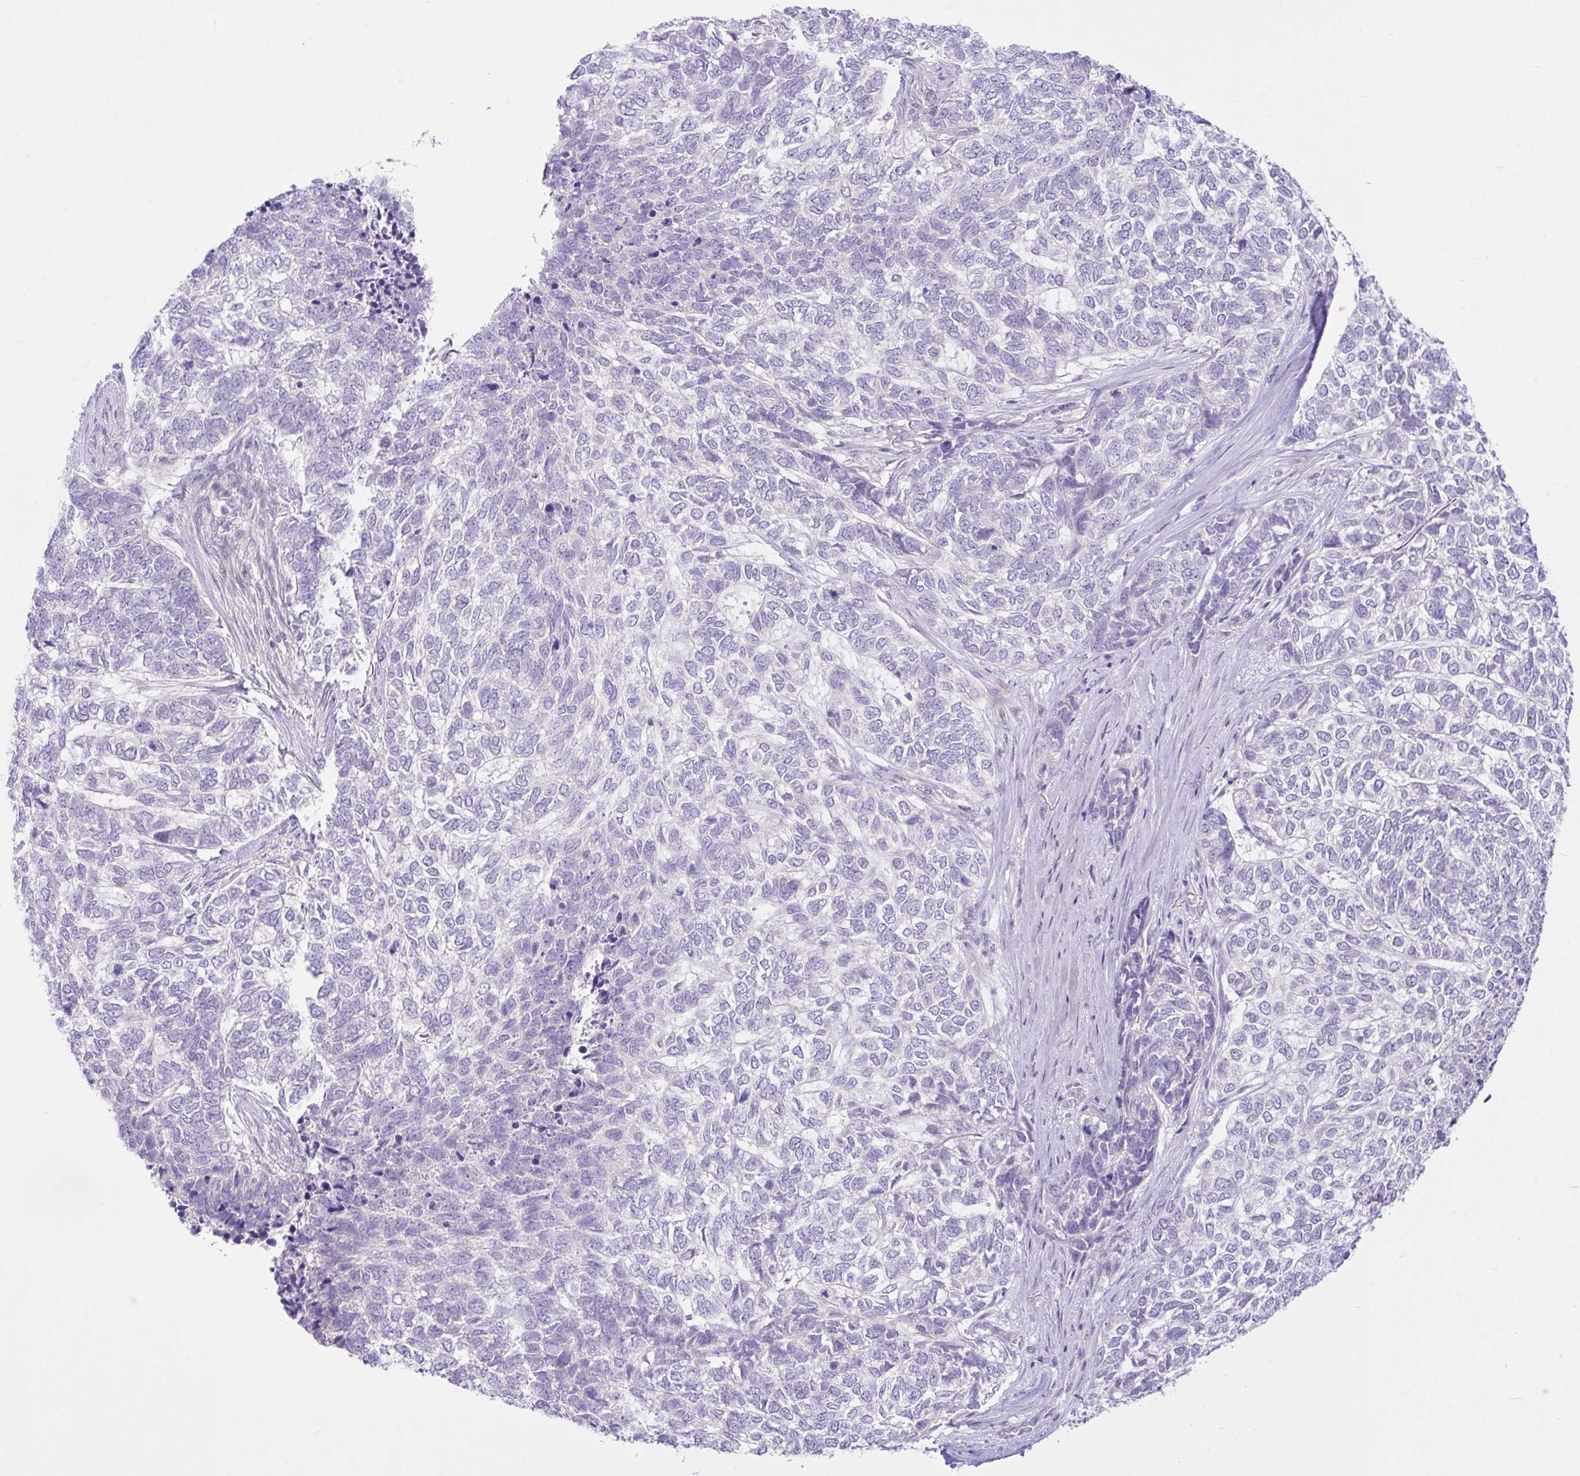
{"staining": {"intensity": "negative", "quantity": "none", "location": "none"}, "tissue": "skin cancer", "cell_type": "Tumor cells", "image_type": "cancer", "snomed": [{"axis": "morphology", "description": "Basal cell carcinoma"}, {"axis": "topography", "description": "Skin"}], "caption": "Tumor cells are negative for brown protein staining in skin basal cell carcinoma.", "gene": "ZNF101", "patient": {"sex": "female", "age": 65}}